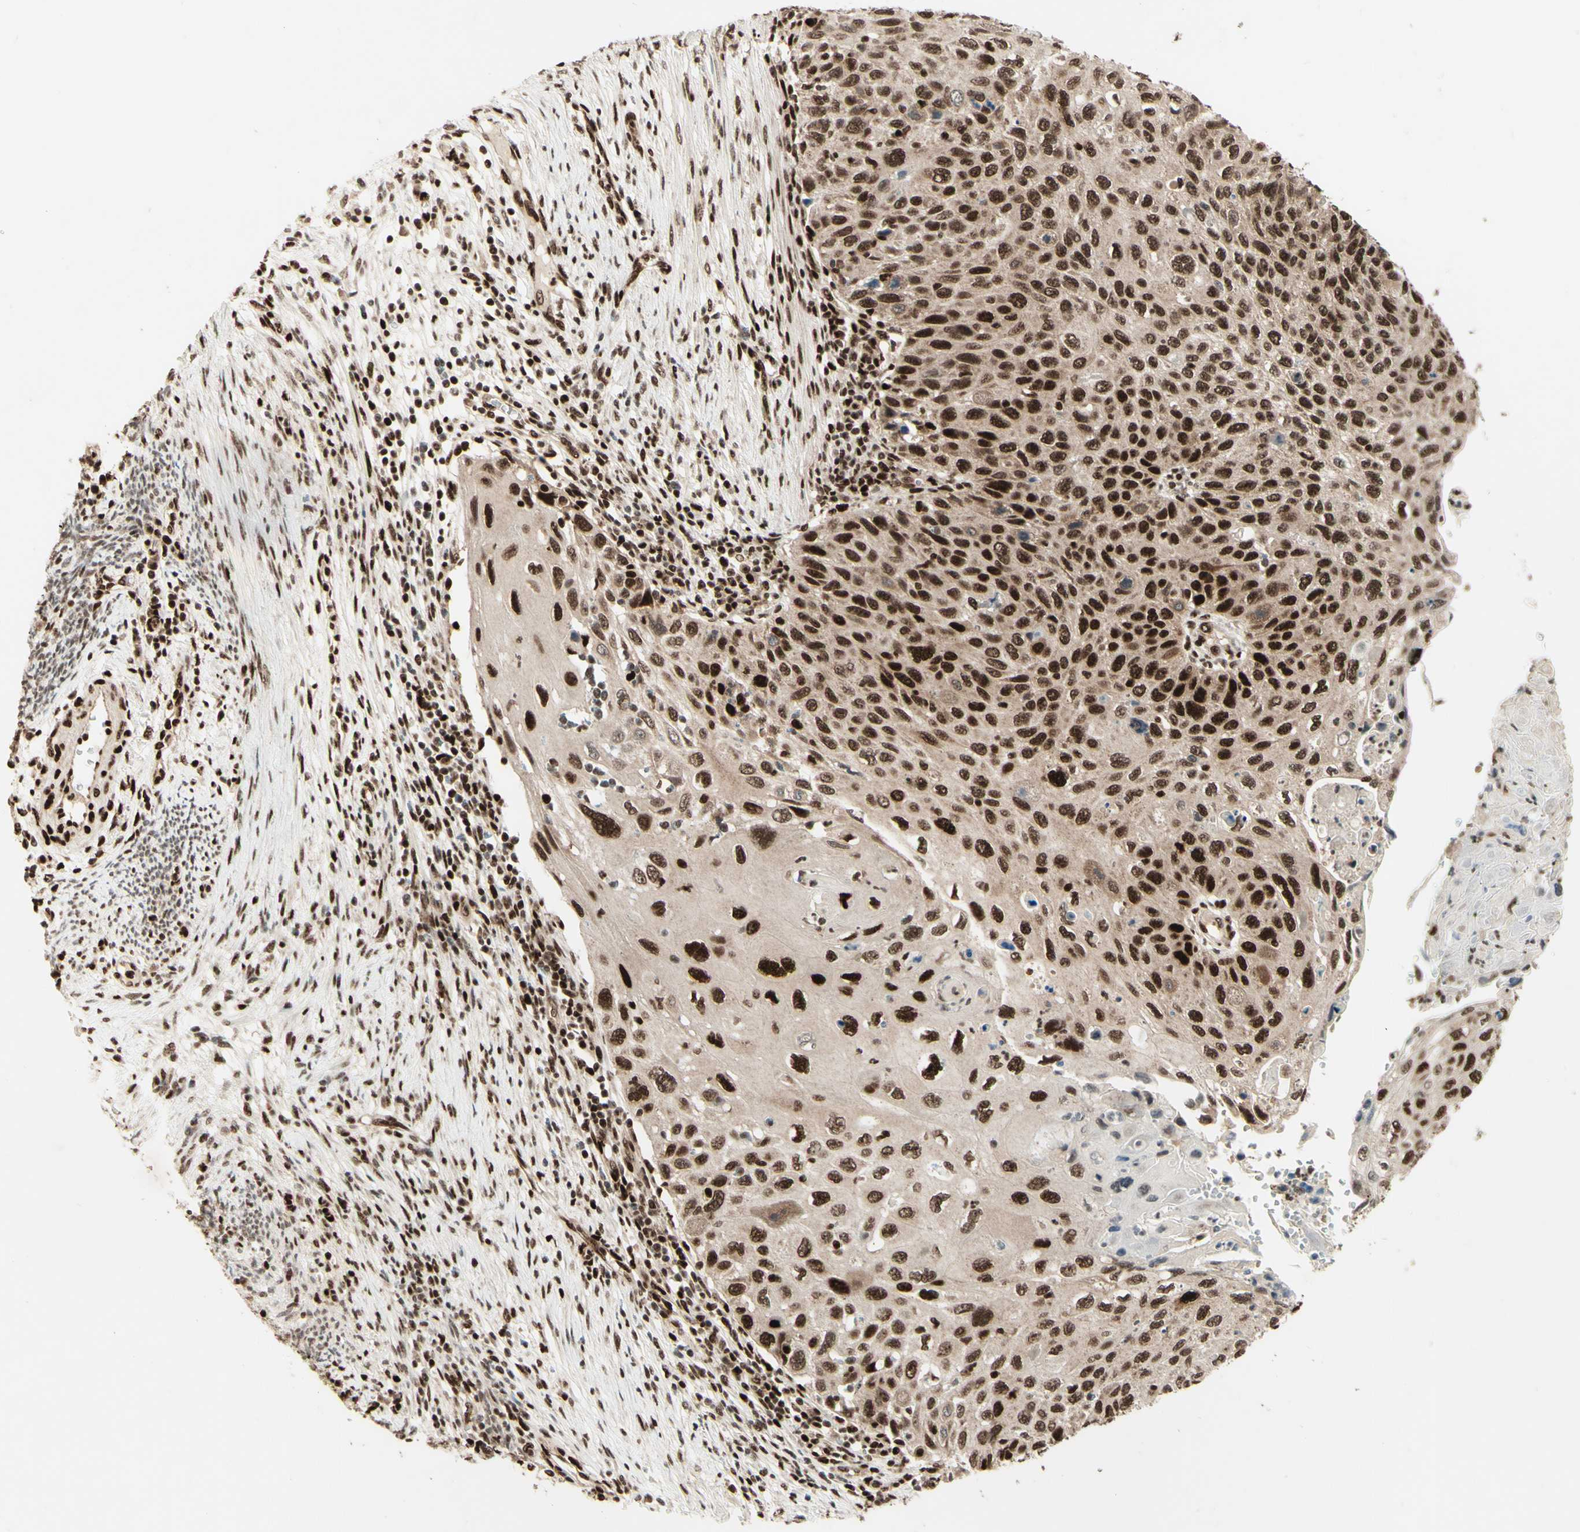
{"staining": {"intensity": "moderate", "quantity": "25%-75%", "location": "nuclear"}, "tissue": "cervical cancer", "cell_type": "Tumor cells", "image_type": "cancer", "snomed": [{"axis": "morphology", "description": "Squamous cell carcinoma, NOS"}, {"axis": "topography", "description": "Cervix"}], "caption": "Protein expression analysis of human squamous cell carcinoma (cervical) reveals moderate nuclear expression in approximately 25%-75% of tumor cells. (IHC, brightfield microscopy, high magnification).", "gene": "NR3C1", "patient": {"sex": "female", "age": 70}}